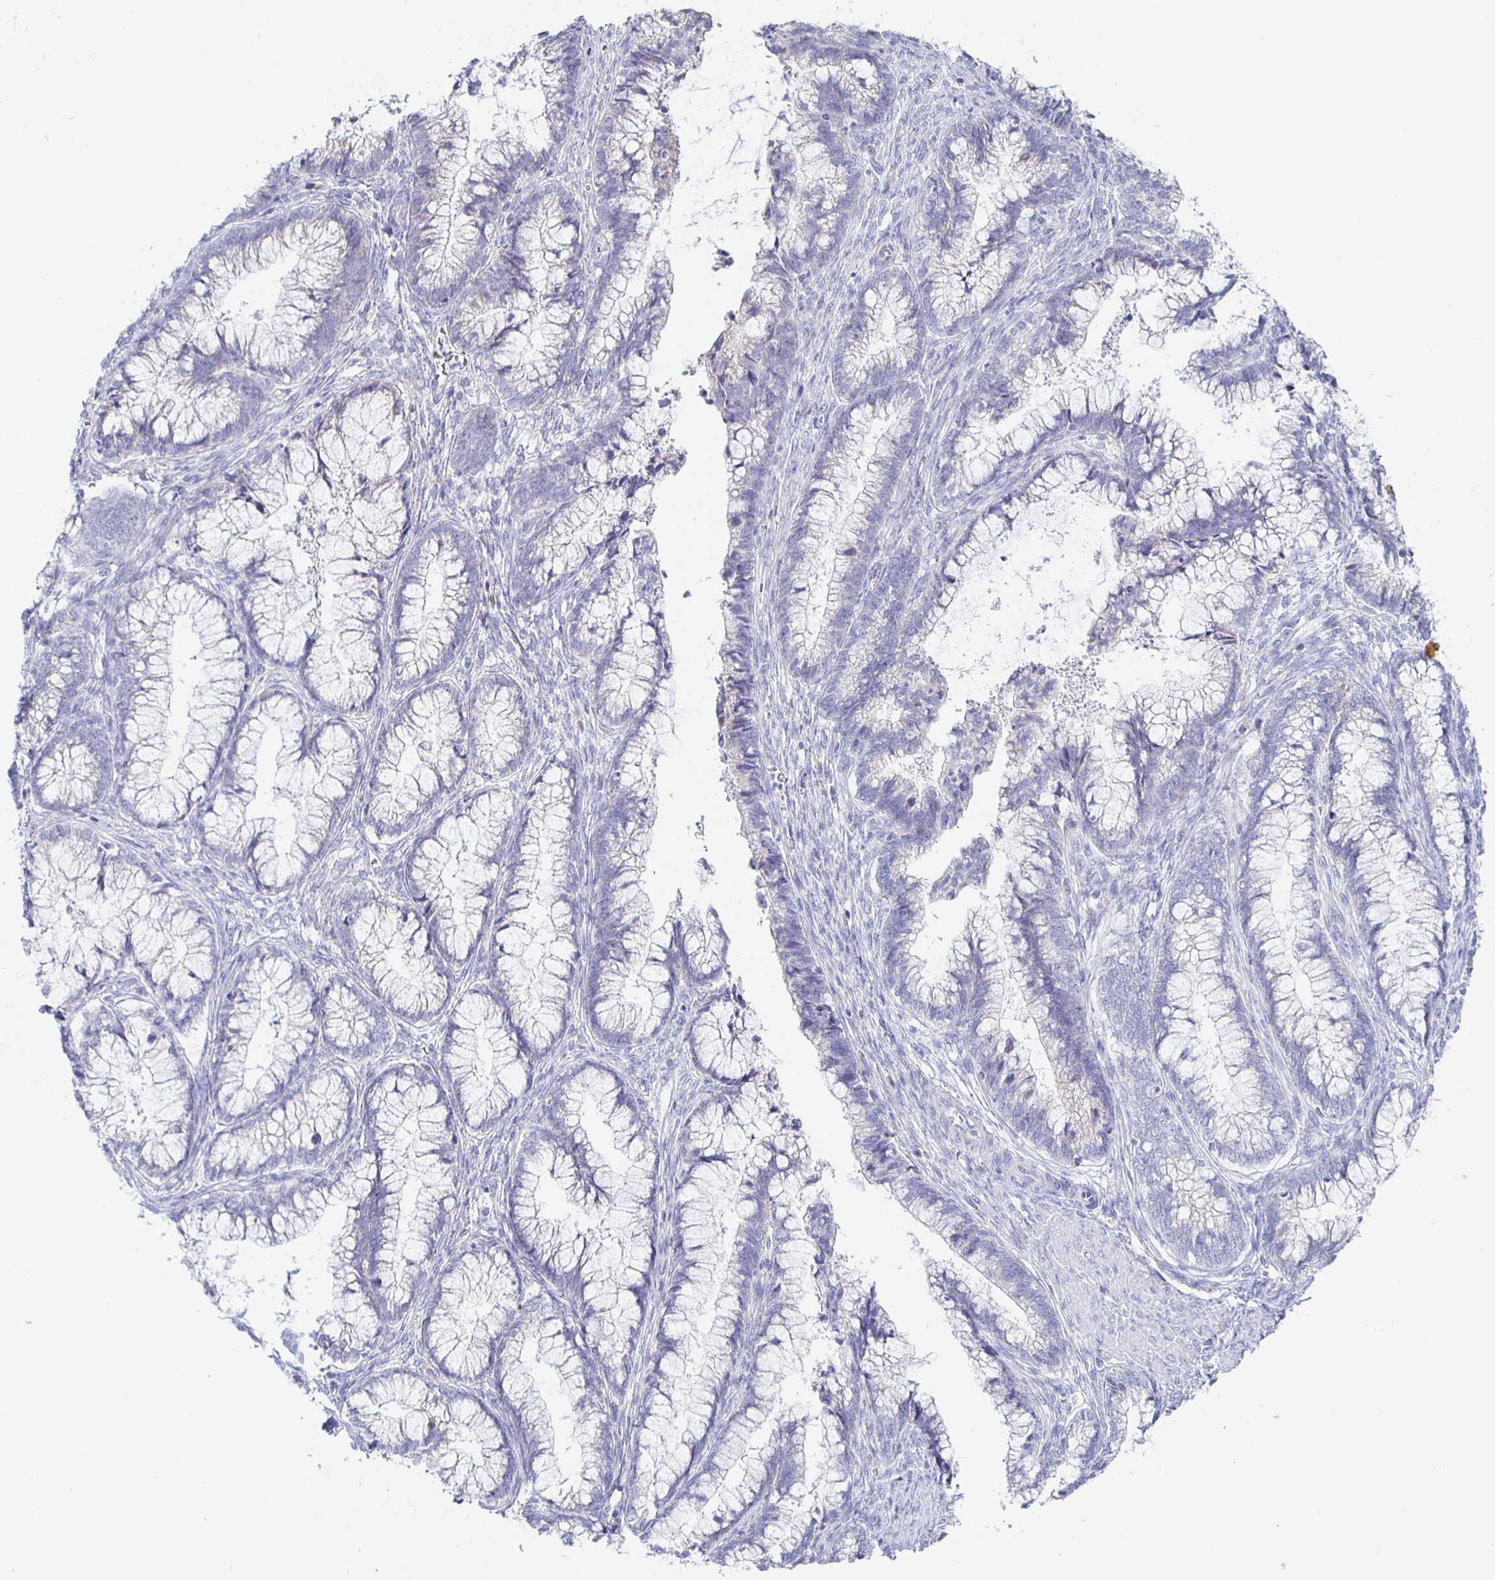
{"staining": {"intensity": "negative", "quantity": "none", "location": "none"}, "tissue": "cervical cancer", "cell_type": "Tumor cells", "image_type": "cancer", "snomed": [{"axis": "morphology", "description": "Adenocarcinoma, NOS"}, {"axis": "topography", "description": "Cervix"}], "caption": "This is an immunohistochemistry histopathology image of human adenocarcinoma (cervical). There is no expression in tumor cells.", "gene": "SYNGR4", "patient": {"sex": "female", "age": 44}}